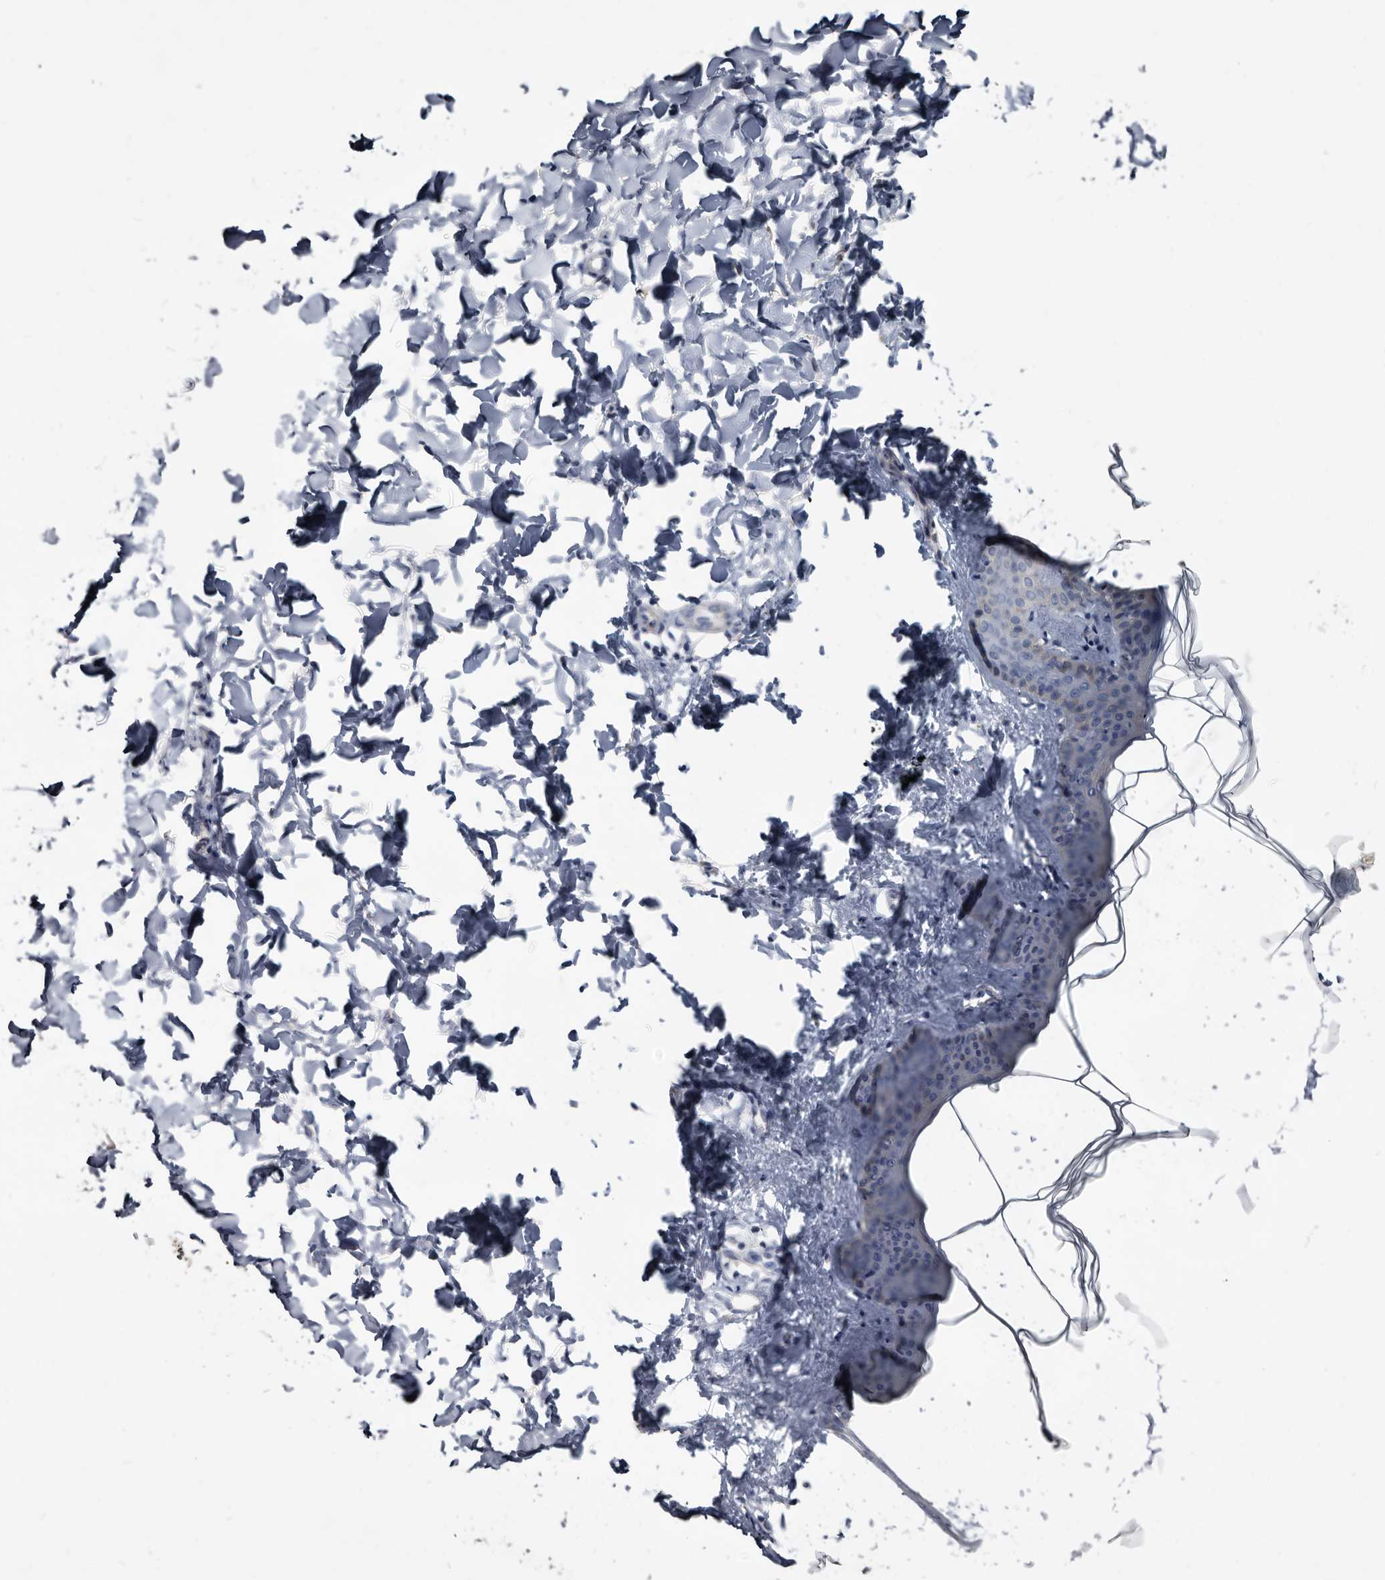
{"staining": {"intensity": "weak", "quantity": ">75%", "location": "cytoplasmic/membranous"}, "tissue": "skin", "cell_type": "Fibroblasts", "image_type": "normal", "snomed": [{"axis": "morphology", "description": "Normal tissue, NOS"}, {"axis": "topography", "description": "Skin"}], "caption": "About >75% of fibroblasts in benign skin demonstrate weak cytoplasmic/membranous protein positivity as visualized by brown immunohistochemical staining.", "gene": "IARS1", "patient": {"sex": "female", "age": 17}}